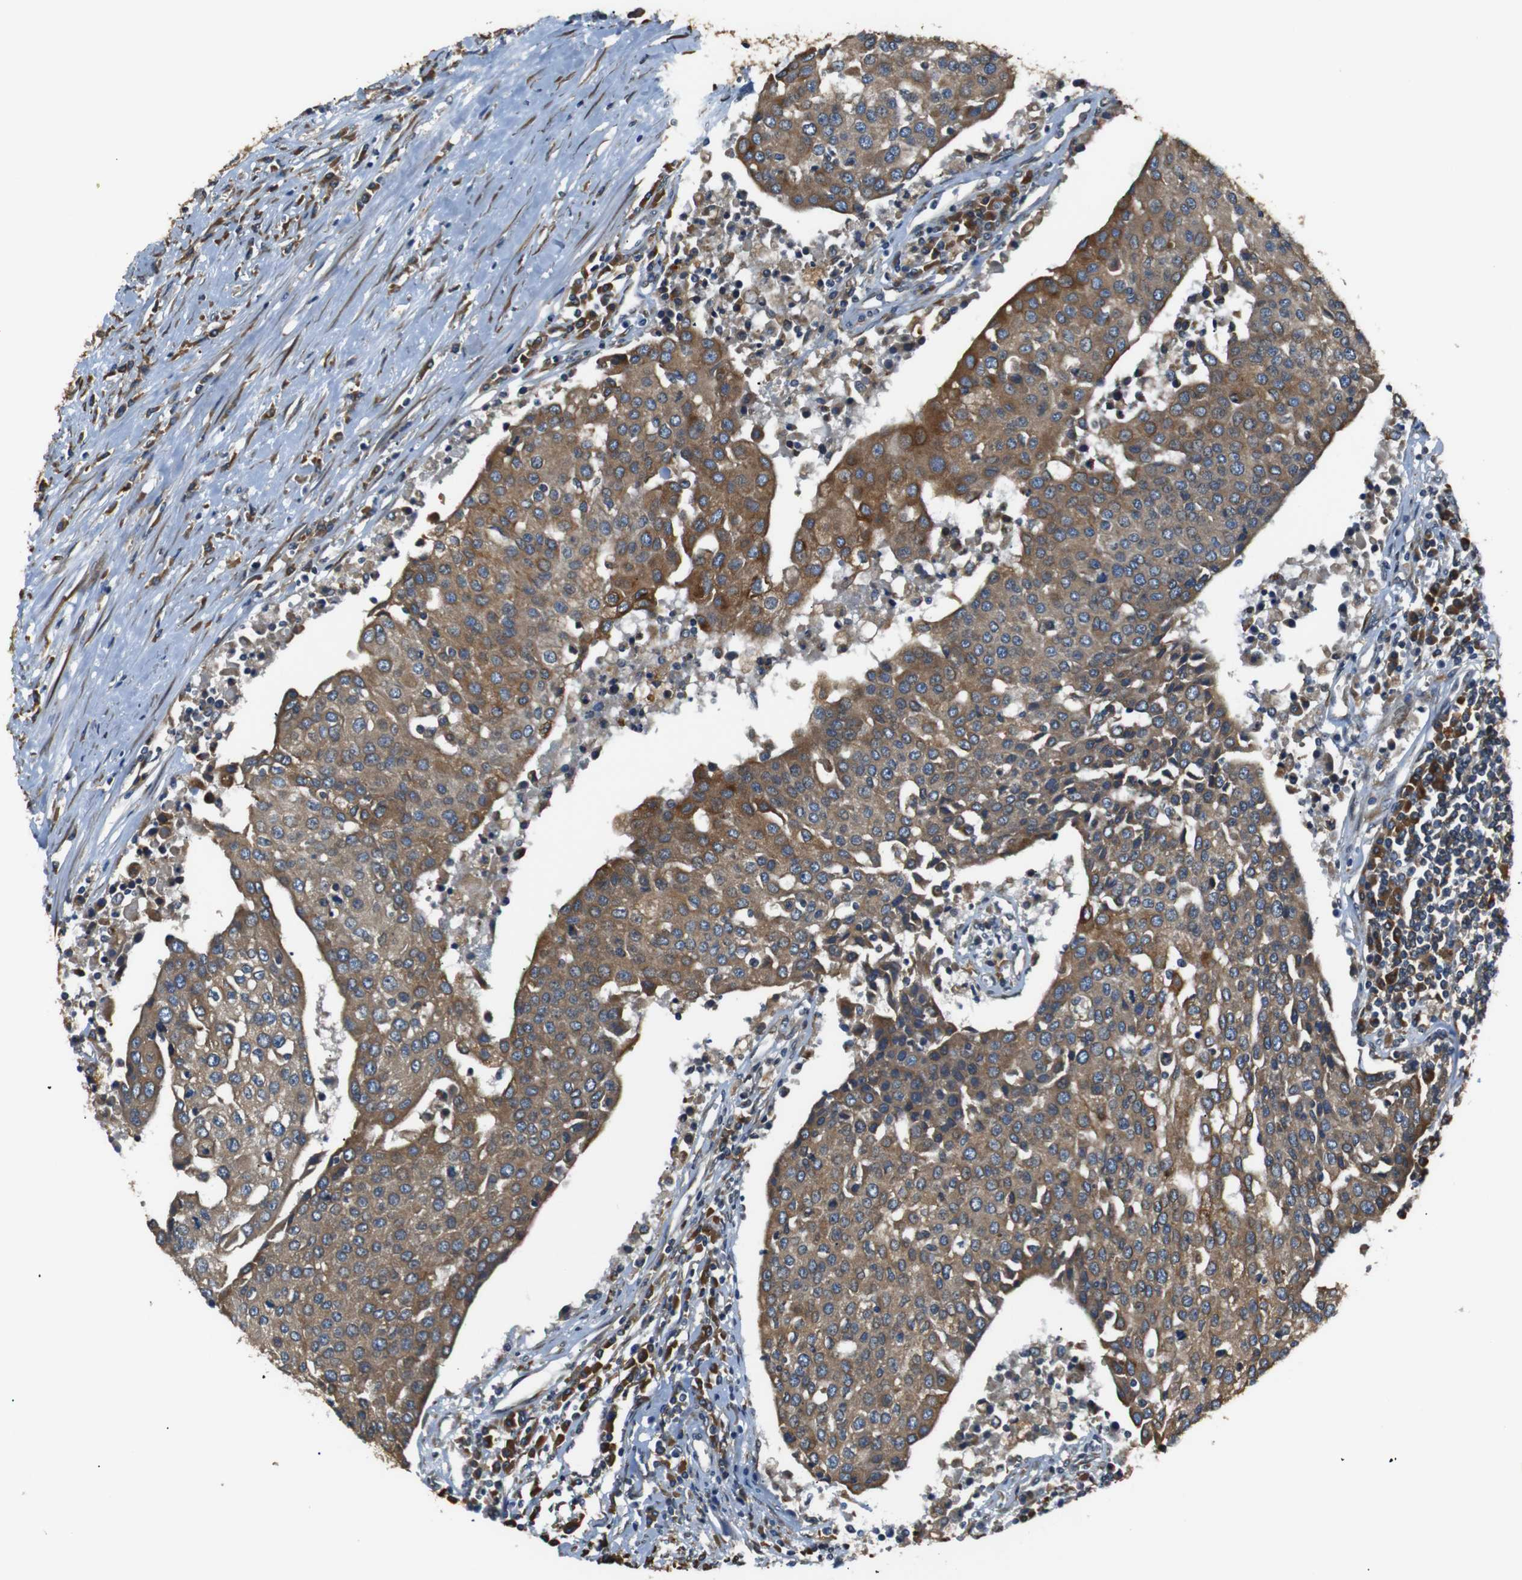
{"staining": {"intensity": "moderate", "quantity": ">75%", "location": "cytoplasmic/membranous"}, "tissue": "urothelial cancer", "cell_type": "Tumor cells", "image_type": "cancer", "snomed": [{"axis": "morphology", "description": "Urothelial carcinoma, High grade"}, {"axis": "topography", "description": "Urinary bladder"}], "caption": "Moderate cytoplasmic/membranous expression is seen in approximately >75% of tumor cells in high-grade urothelial carcinoma.", "gene": "TMED2", "patient": {"sex": "female", "age": 85}}